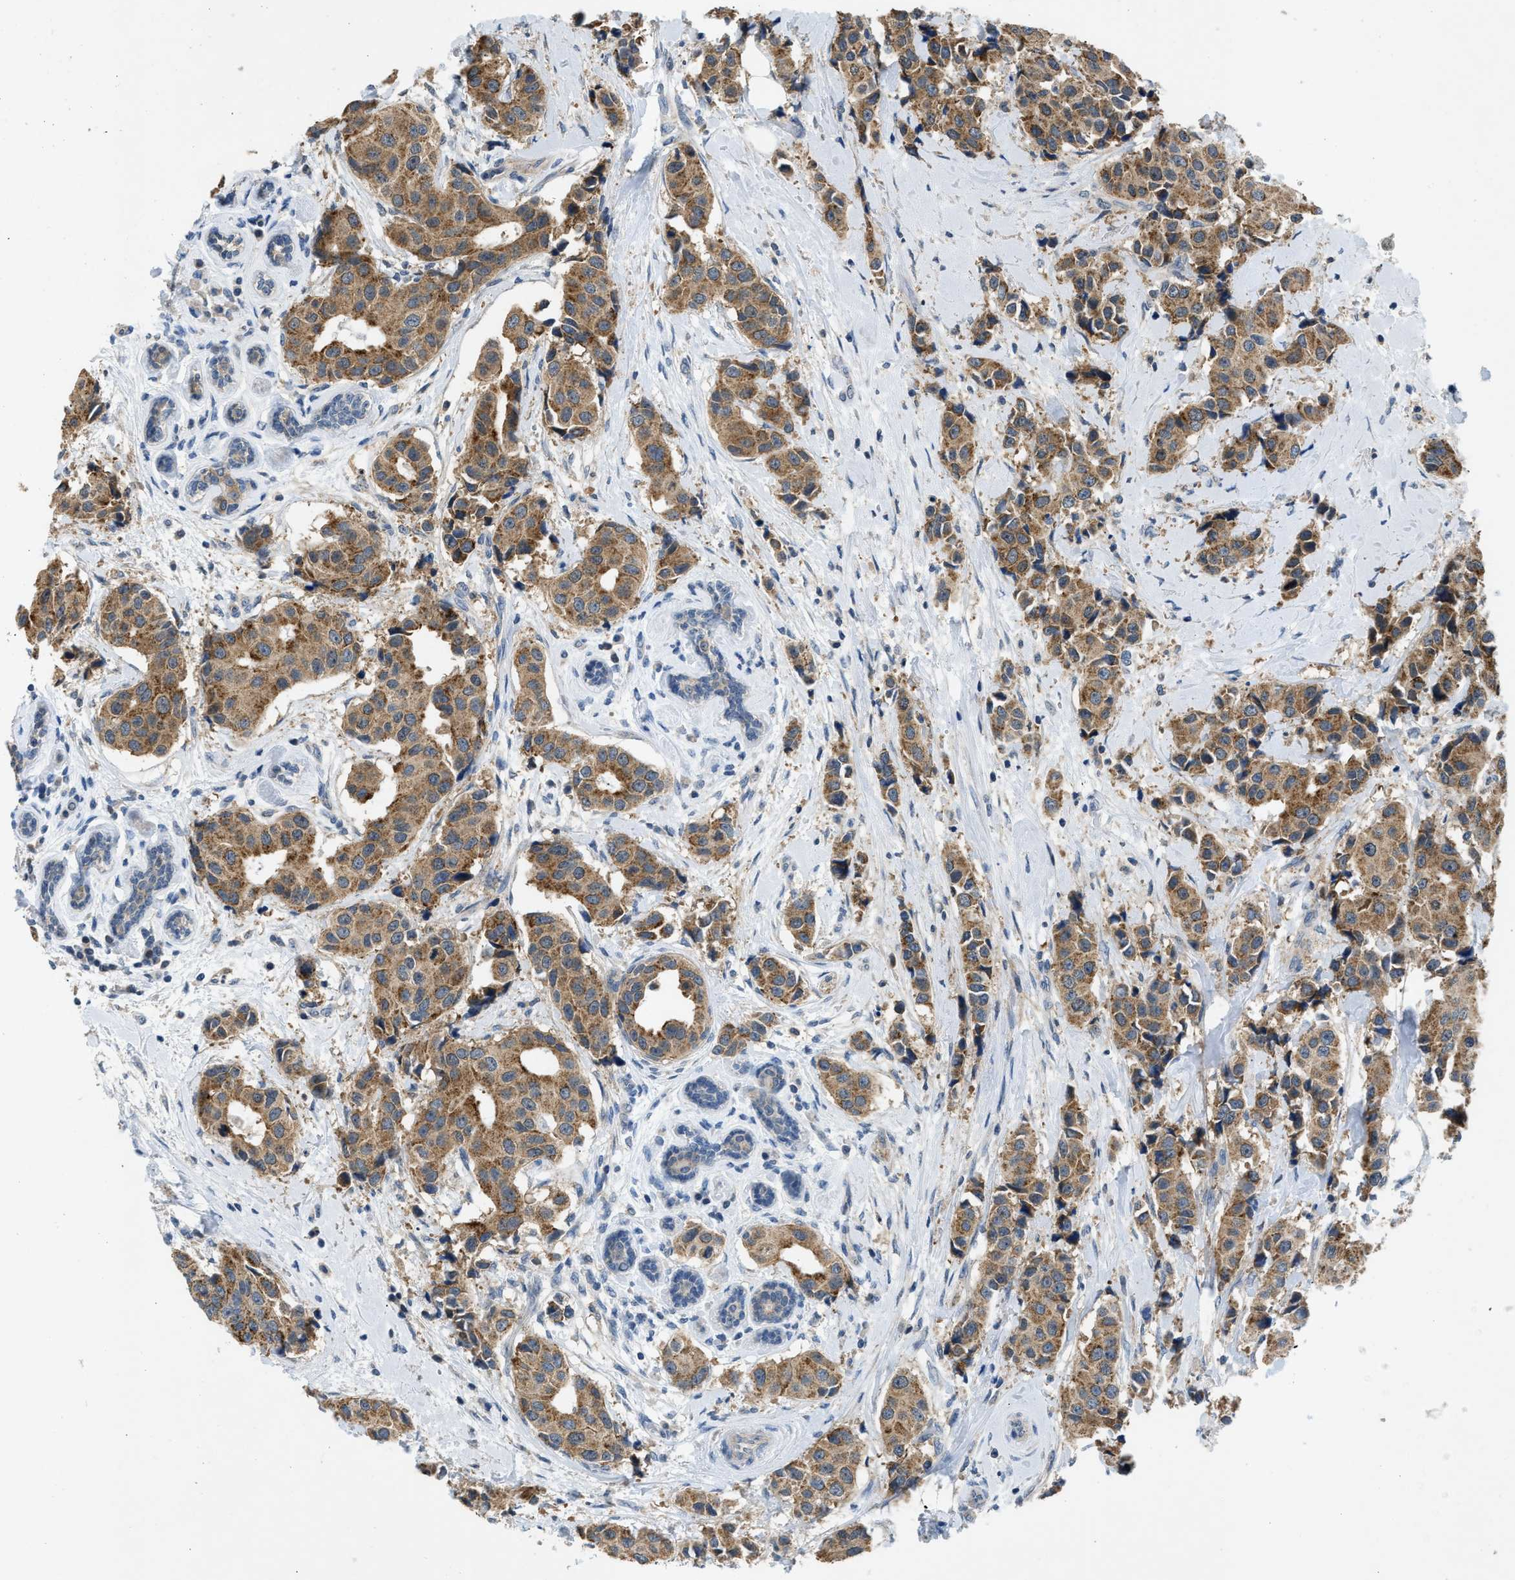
{"staining": {"intensity": "moderate", "quantity": ">75%", "location": "cytoplasmic/membranous"}, "tissue": "breast cancer", "cell_type": "Tumor cells", "image_type": "cancer", "snomed": [{"axis": "morphology", "description": "Normal tissue, NOS"}, {"axis": "morphology", "description": "Duct carcinoma"}, {"axis": "topography", "description": "Breast"}], "caption": "Immunohistochemical staining of human intraductal carcinoma (breast) shows medium levels of moderate cytoplasmic/membranous protein staining in approximately >75% of tumor cells.", "gene": "TOMM34", "patient": {"sex": "female", "age": 39}}